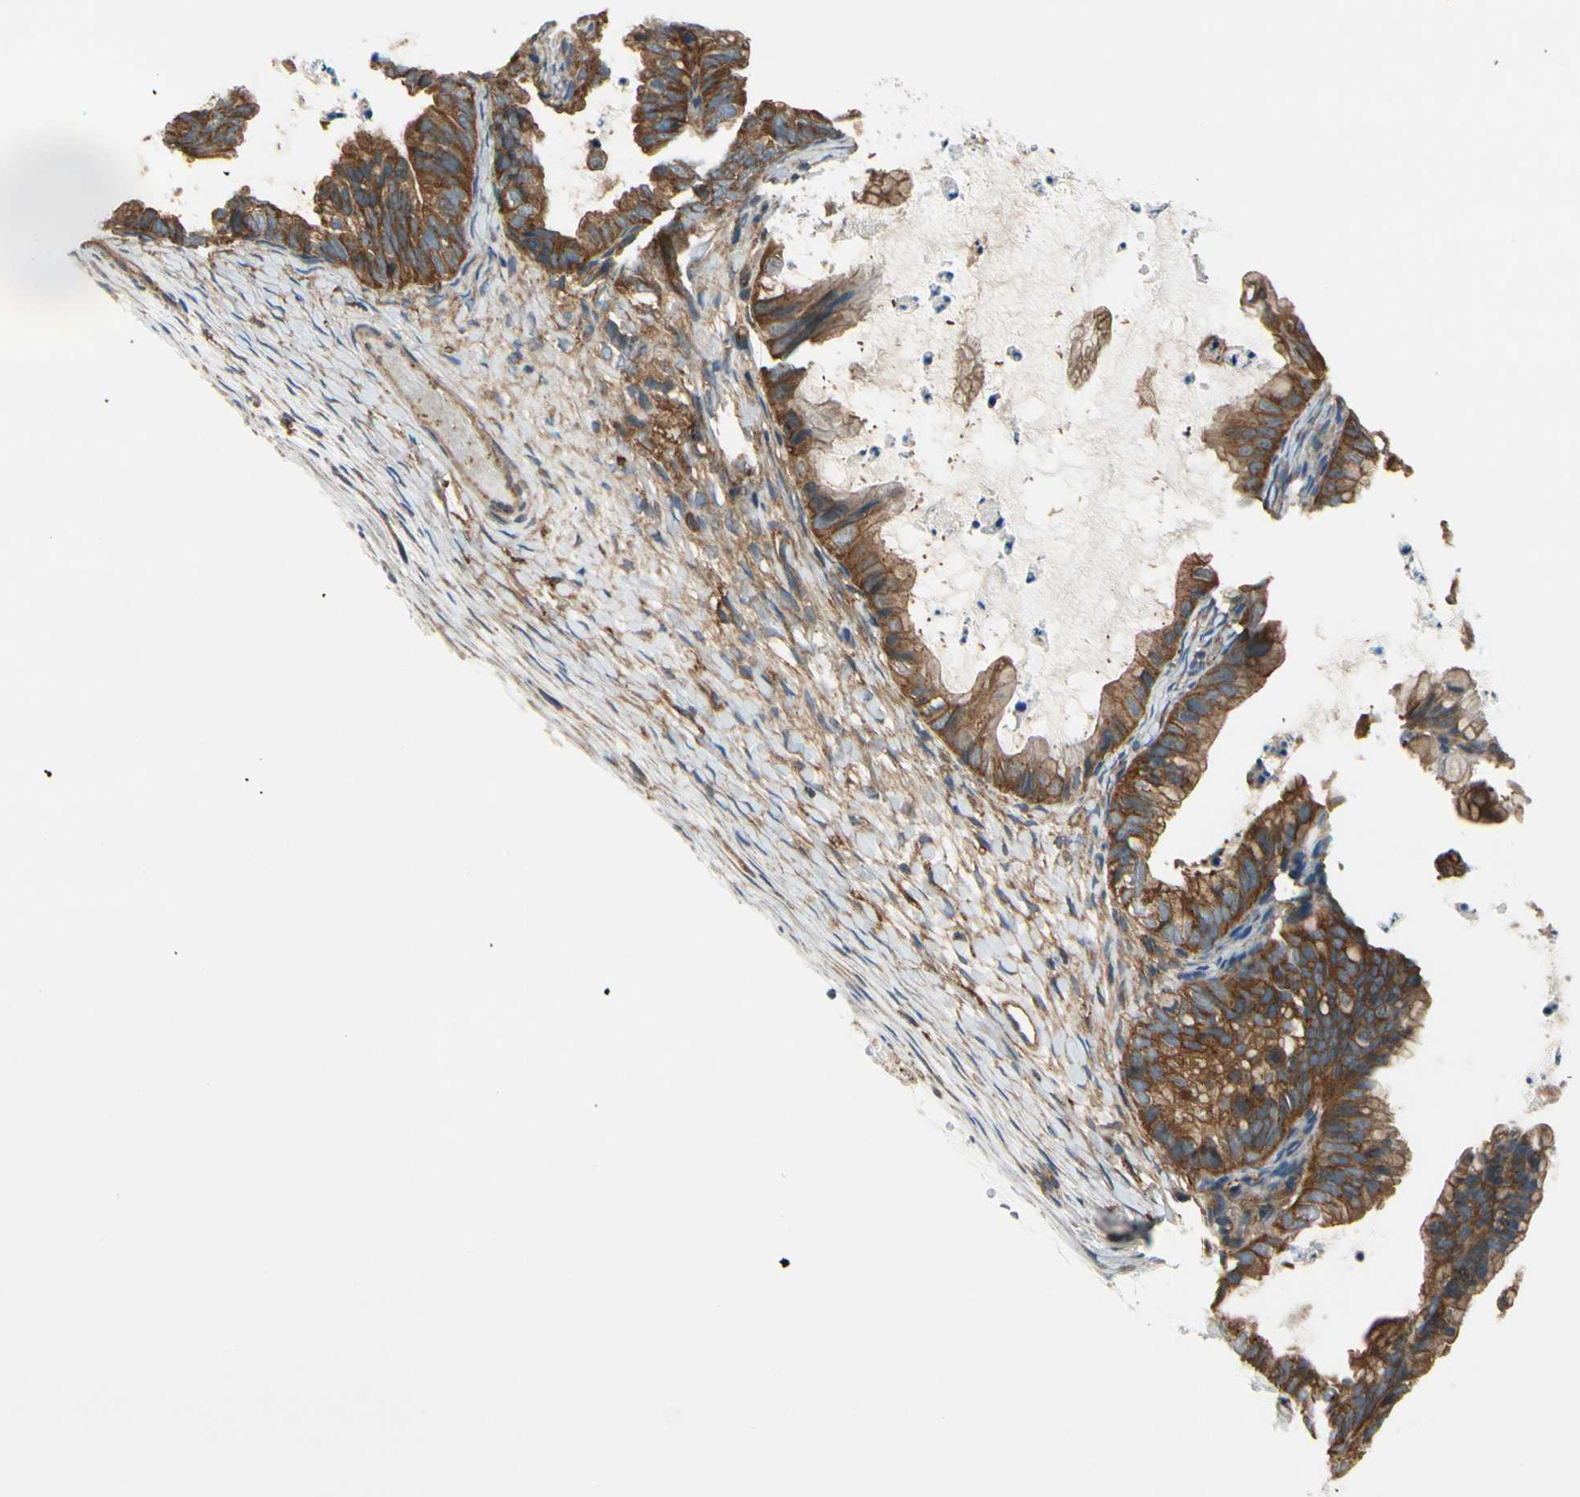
{"staining": {"intensity": "moderate", "quantity": "25%-75%", "location": "cytoplasmic/membranous"}, "tissue": "ovarian cancer", "cell_type": "Tumor cells", "image_type": "cancer", "snomed": [{"axis": "morphology", "description": "Cystadenocarcinoma, mucinous, NOS"}, {"axis": "topography", "description": "Ovary"}], "caption": "High-power microscopy captured an immunohistochemistry image of ovarian cancer (mucinous cystadenocarcinoma), revealing moderate cytoplasmic/membranous staining in about 25%-75% of tumor cells.", "gene": "EPS15", "patient": {"sex": "female", "age": 36}}